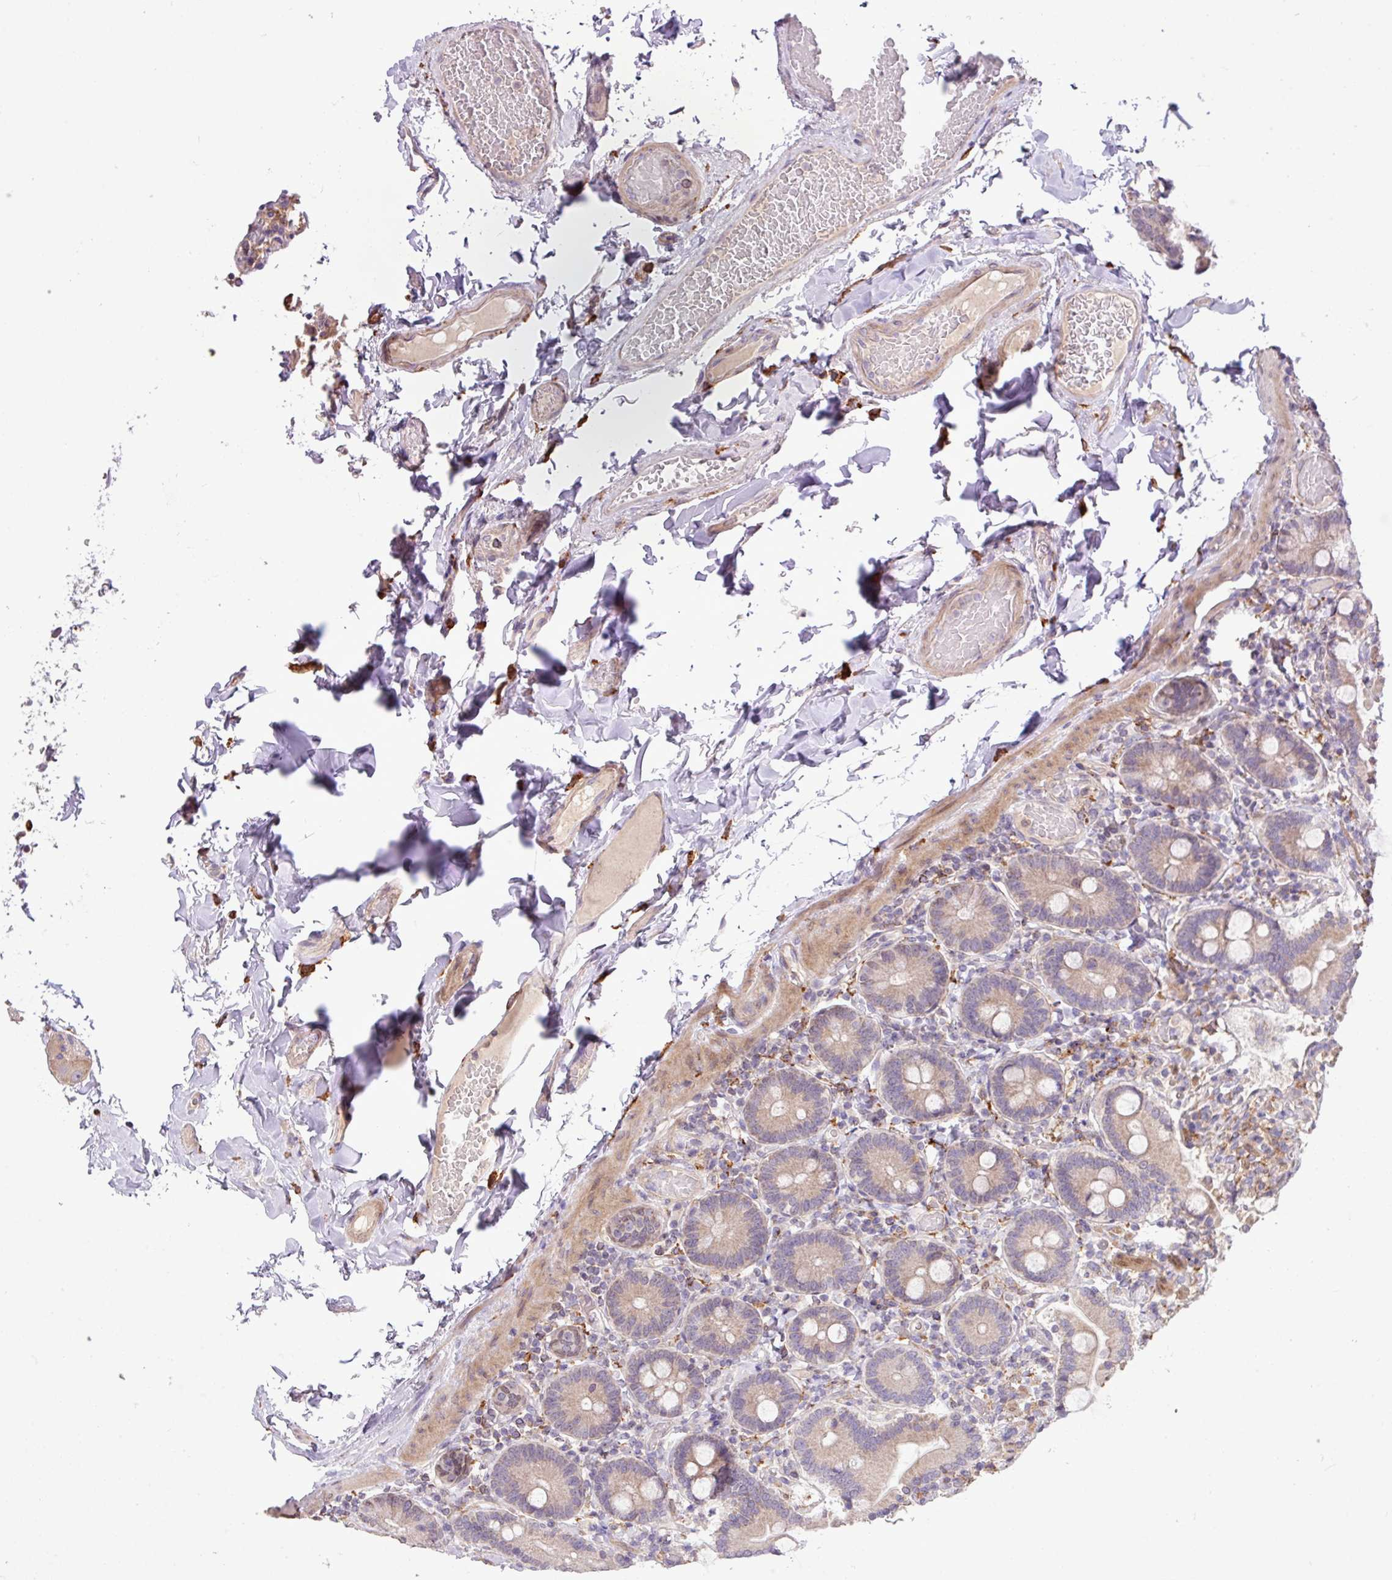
{"staining": {"intensity": "moderate", "quantity": "25%-75%", "location": "cytoplasmic/membranous"}, "tissue": "duodenum", "cell_type": "Glandular cells", "image_type": "normal", "snomed": [{"axis": "morphology", "description": "Normal tissue, NOS"}, {"axis": "topography", "description": "Duodenum"}], "caption": "Protein staining of unremarkable duodenum reveals moderate cytoplasmic/membranous staining in about 25%-75% of glandular cells.", "gene": "ARHGEF25", "patient": {"sex": "male", "age": 55}}